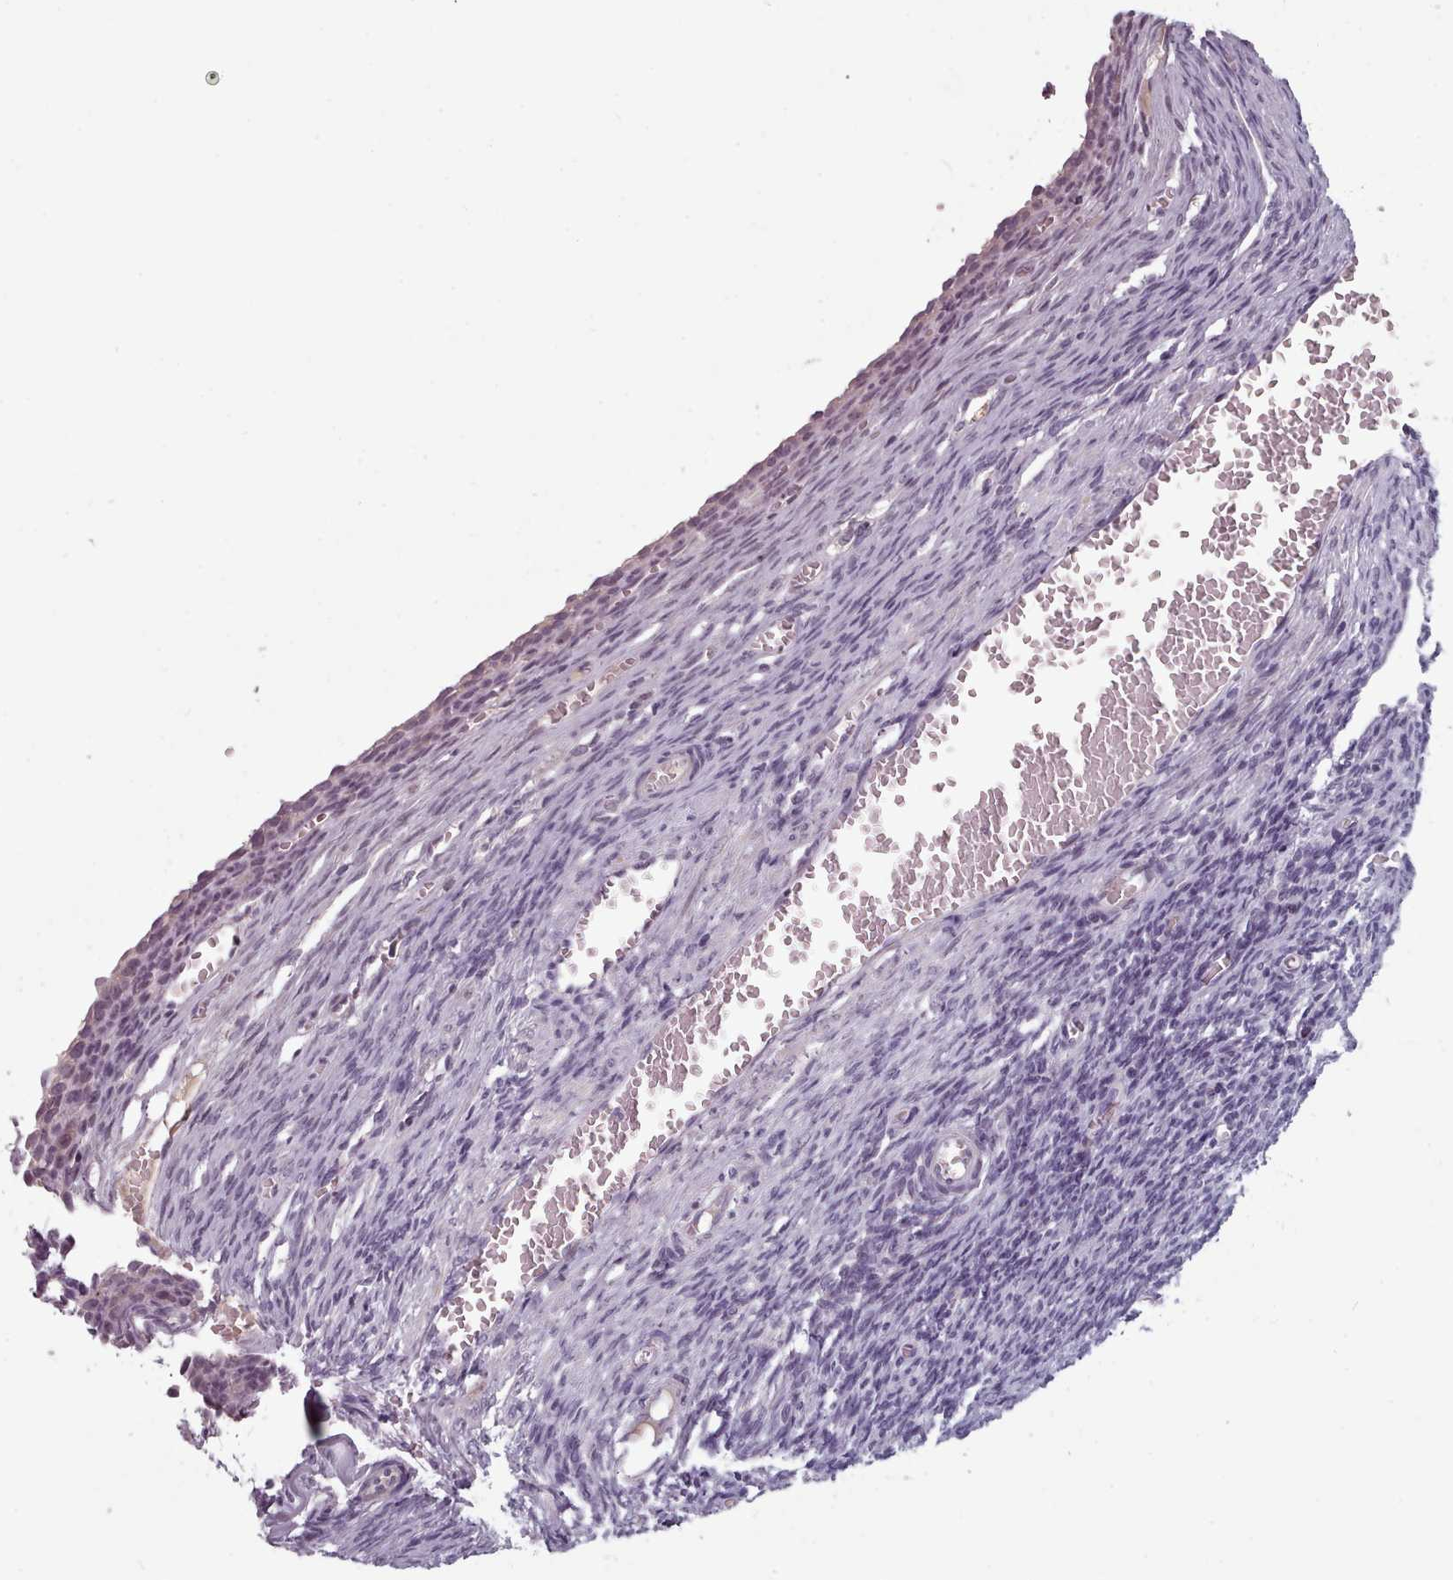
{"staining": {"intensity": "weak", "quantity": "25%-75%", "location": "nuclear"}, "tissue": "ovary", "cell_type": "Follicle cells", "image_type": "normal", "snomed": [{"axis": "morphology", "description": "Normal tissue, NOS"}, {"axis": "topography", "description": "Ovary"}], "caption": "Protein expression analysis of benign human ovary reveals weak nuclear positivity in about 25%-75% of follicle cells. Using DAB (brown) and hematoxylin (blue) stains, captured at high magnification using brightfield microscopy.", "gene": "PBX4", "patient": {"sex": "female", "age": 27}}